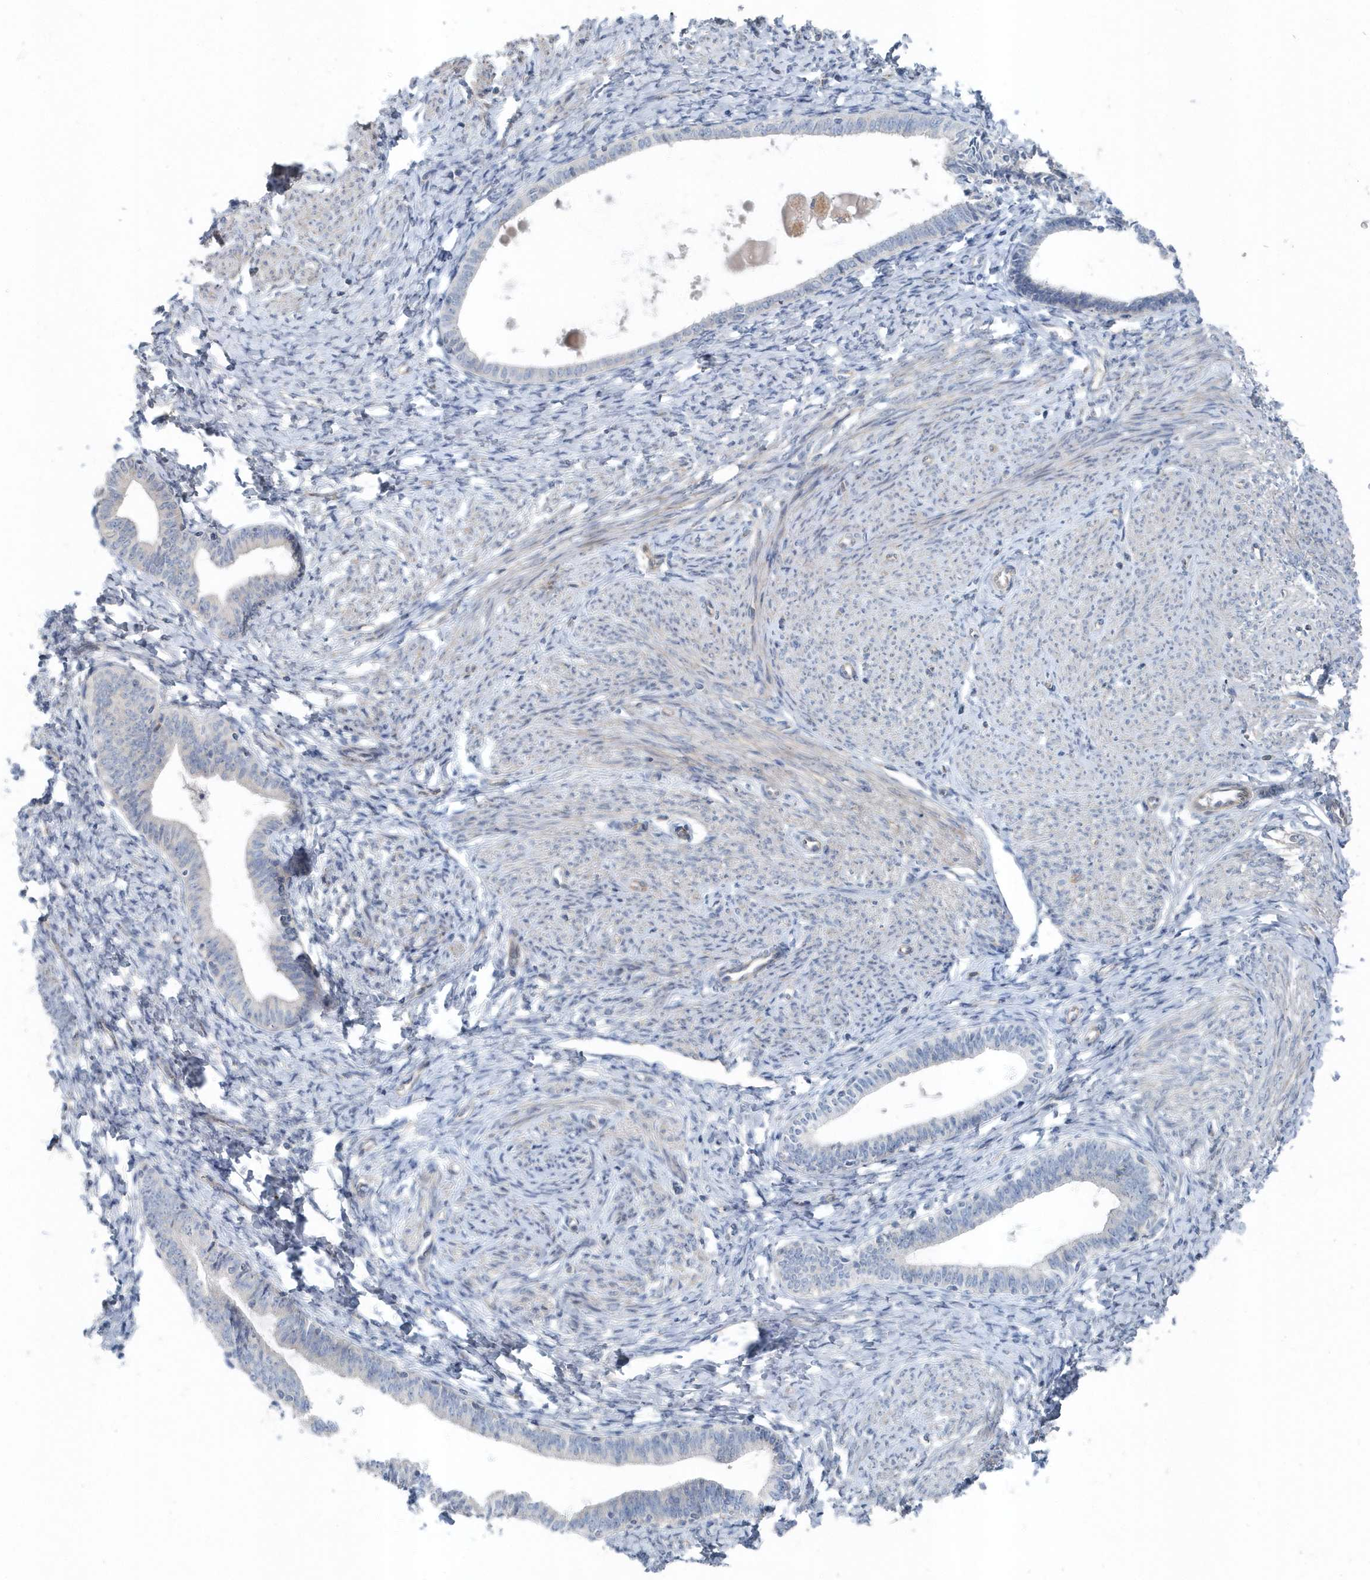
{"staining": {"intensity": "negative", "quantity": "none", "location": "none"}, "tissue": "endometrium", "cell_type": "Cells in endometrial stroma", "image_type": "normal", "snomed": [{"axis": "morphology", "description": "Normal tissue, NOS"}, {"axis": "topography", "description": "Endometrium"}], "caption": "Immunohistochemical staining of benign endometrium reveals no significant expression in cells in endometrial stroma. (DAB (3,3'-diaminobenzidine) IHC with hematoxylin counter stain).", "gene": "MCC", "patient": {"sex": "female", "age": 72}}